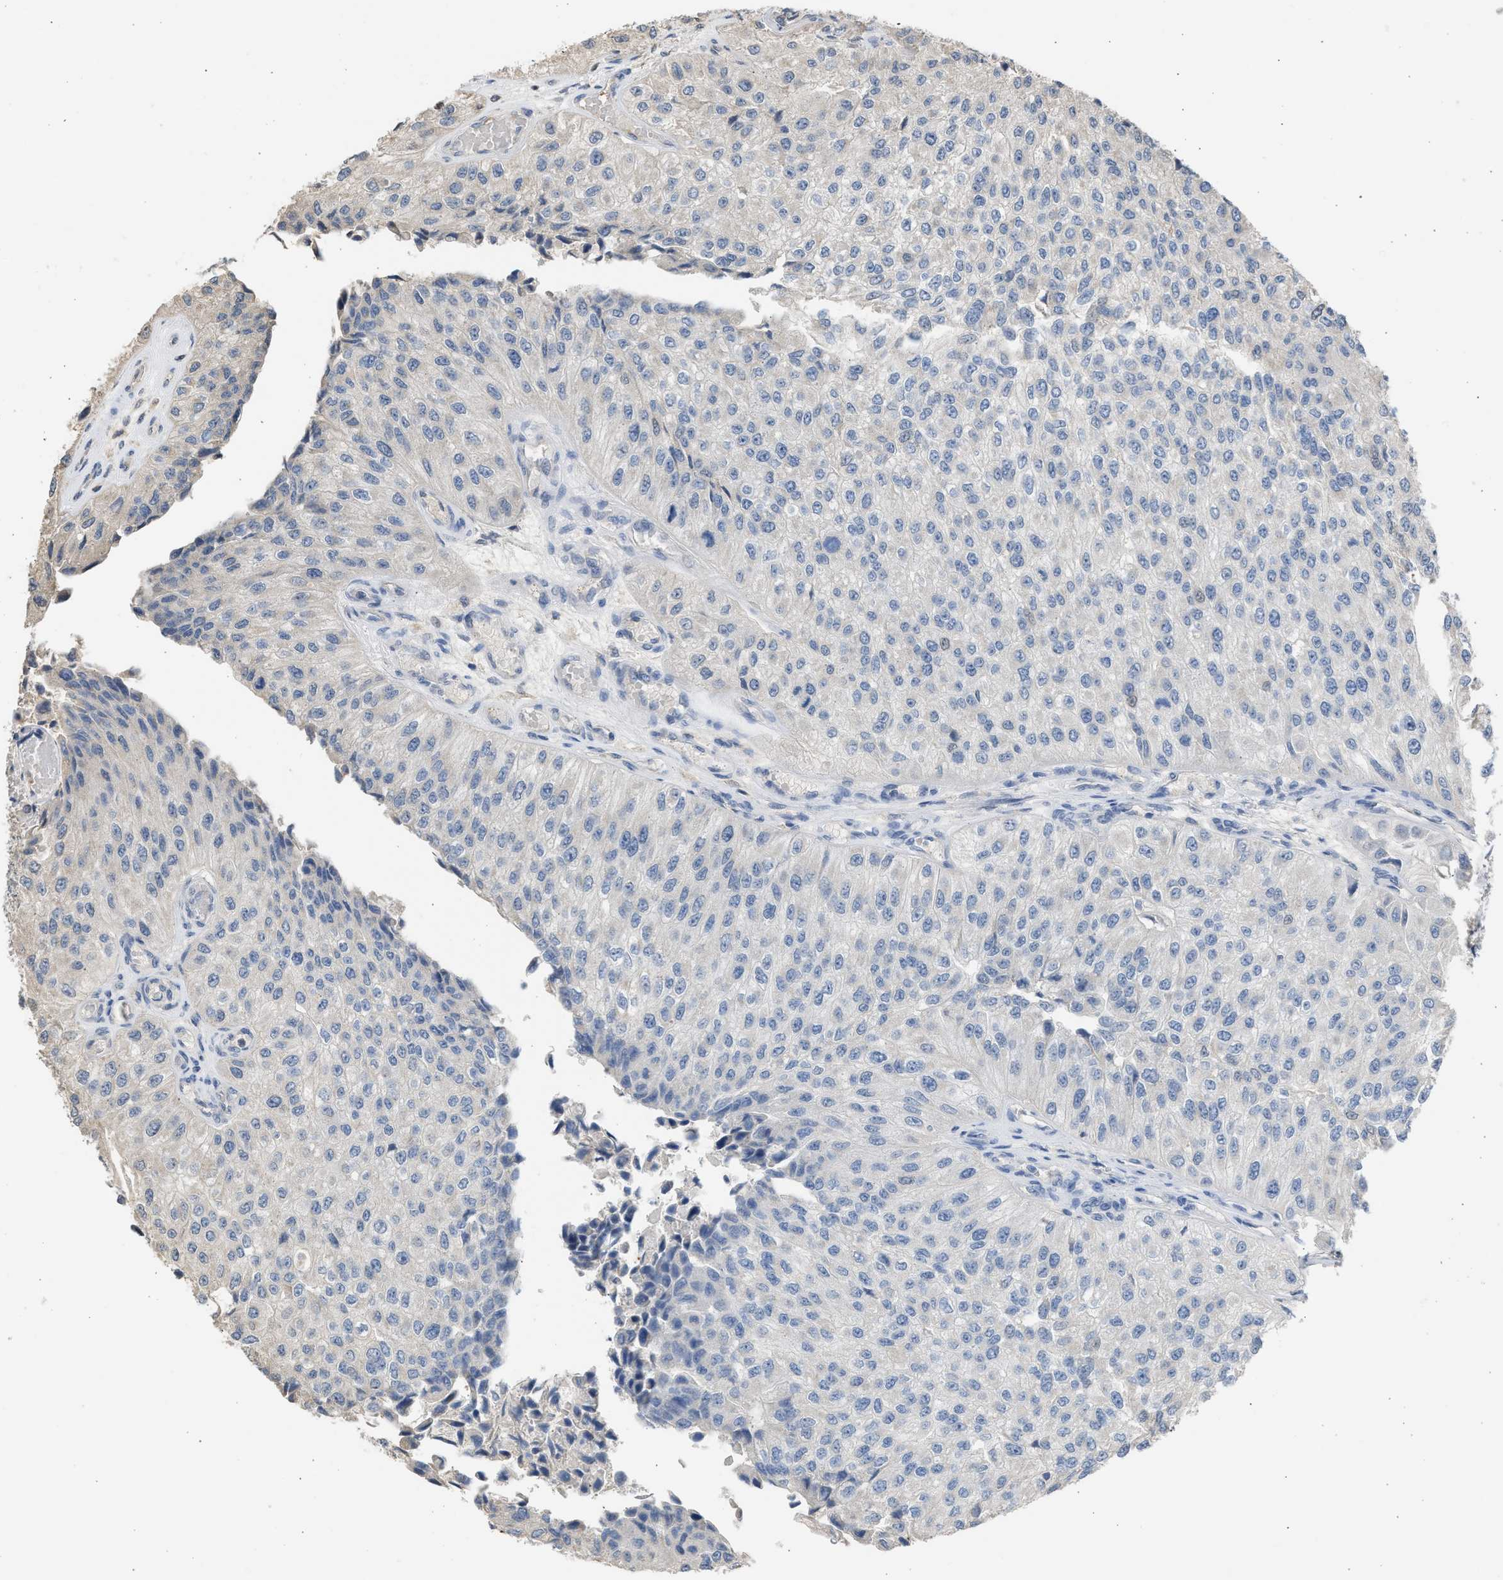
{"staining": {"intensity": "negative", "quantity": "none", "location": "none"}, "tissue": "urothelial cancer", "cell_type": "Tumor cells", "image_type": "cancer", "snomed": [{"axis": "morphology", "description": "Urothelial carcinoma, High grade"}, {"axis": "topography", "description": "Kidney"}, {"axis": "topography", "description": "Urinary bladder"}], "caption": "Human urothelial cancer stained for a protein using immunohistochemistry demonstrates no positivity in tumor cells.", "gene": "SULT2A1", "patient": {"sex": "male", "age": 77}}